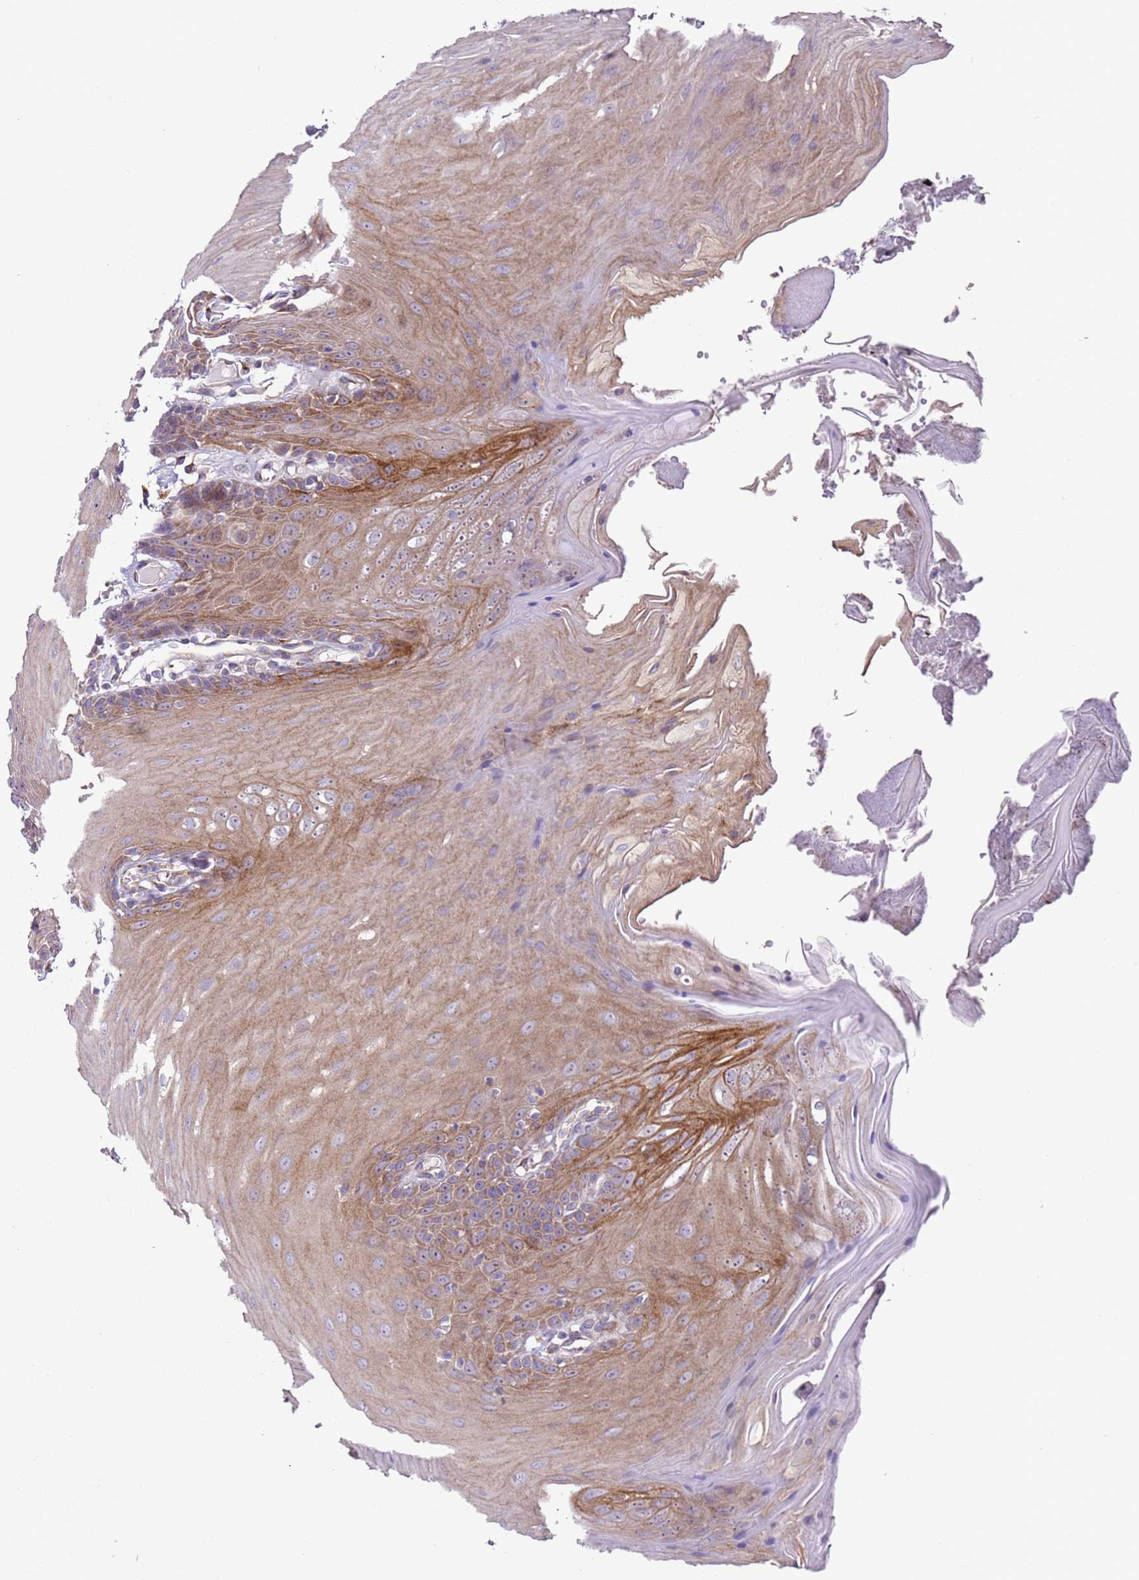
{"staining": {"intensity": "moderate", "quantity": "25%-75%", "location": "cytoplasmic/membranous"}, "tissue": "oral mucosa", "cell_type": "Squamous epithelial cells", "image_type": "normal", "snomed": [{"axis": "morphology", "description": "Normal tissue, NOS"}, {"axis": "morphology", "description": "Squamous cell carcinoma, NOS"}, {"axis": "topography", "description": "Skeletal muscle"}, {"axis": "topography", "description": "Oral tissue"}, {"axis": "topography", "description": "Salivary gland"}, {"axis": "topography", "description": "Head-Neck"}], "caption": "This histopathology image shows IHC staining of normal oral mucosa, with medium moderate cytoplasmic/membranous staining in approximately 25%-75% of squamous epithelial cells.", "gene": "HEATR1", "patient": {"sex": "male", "age": 54}}